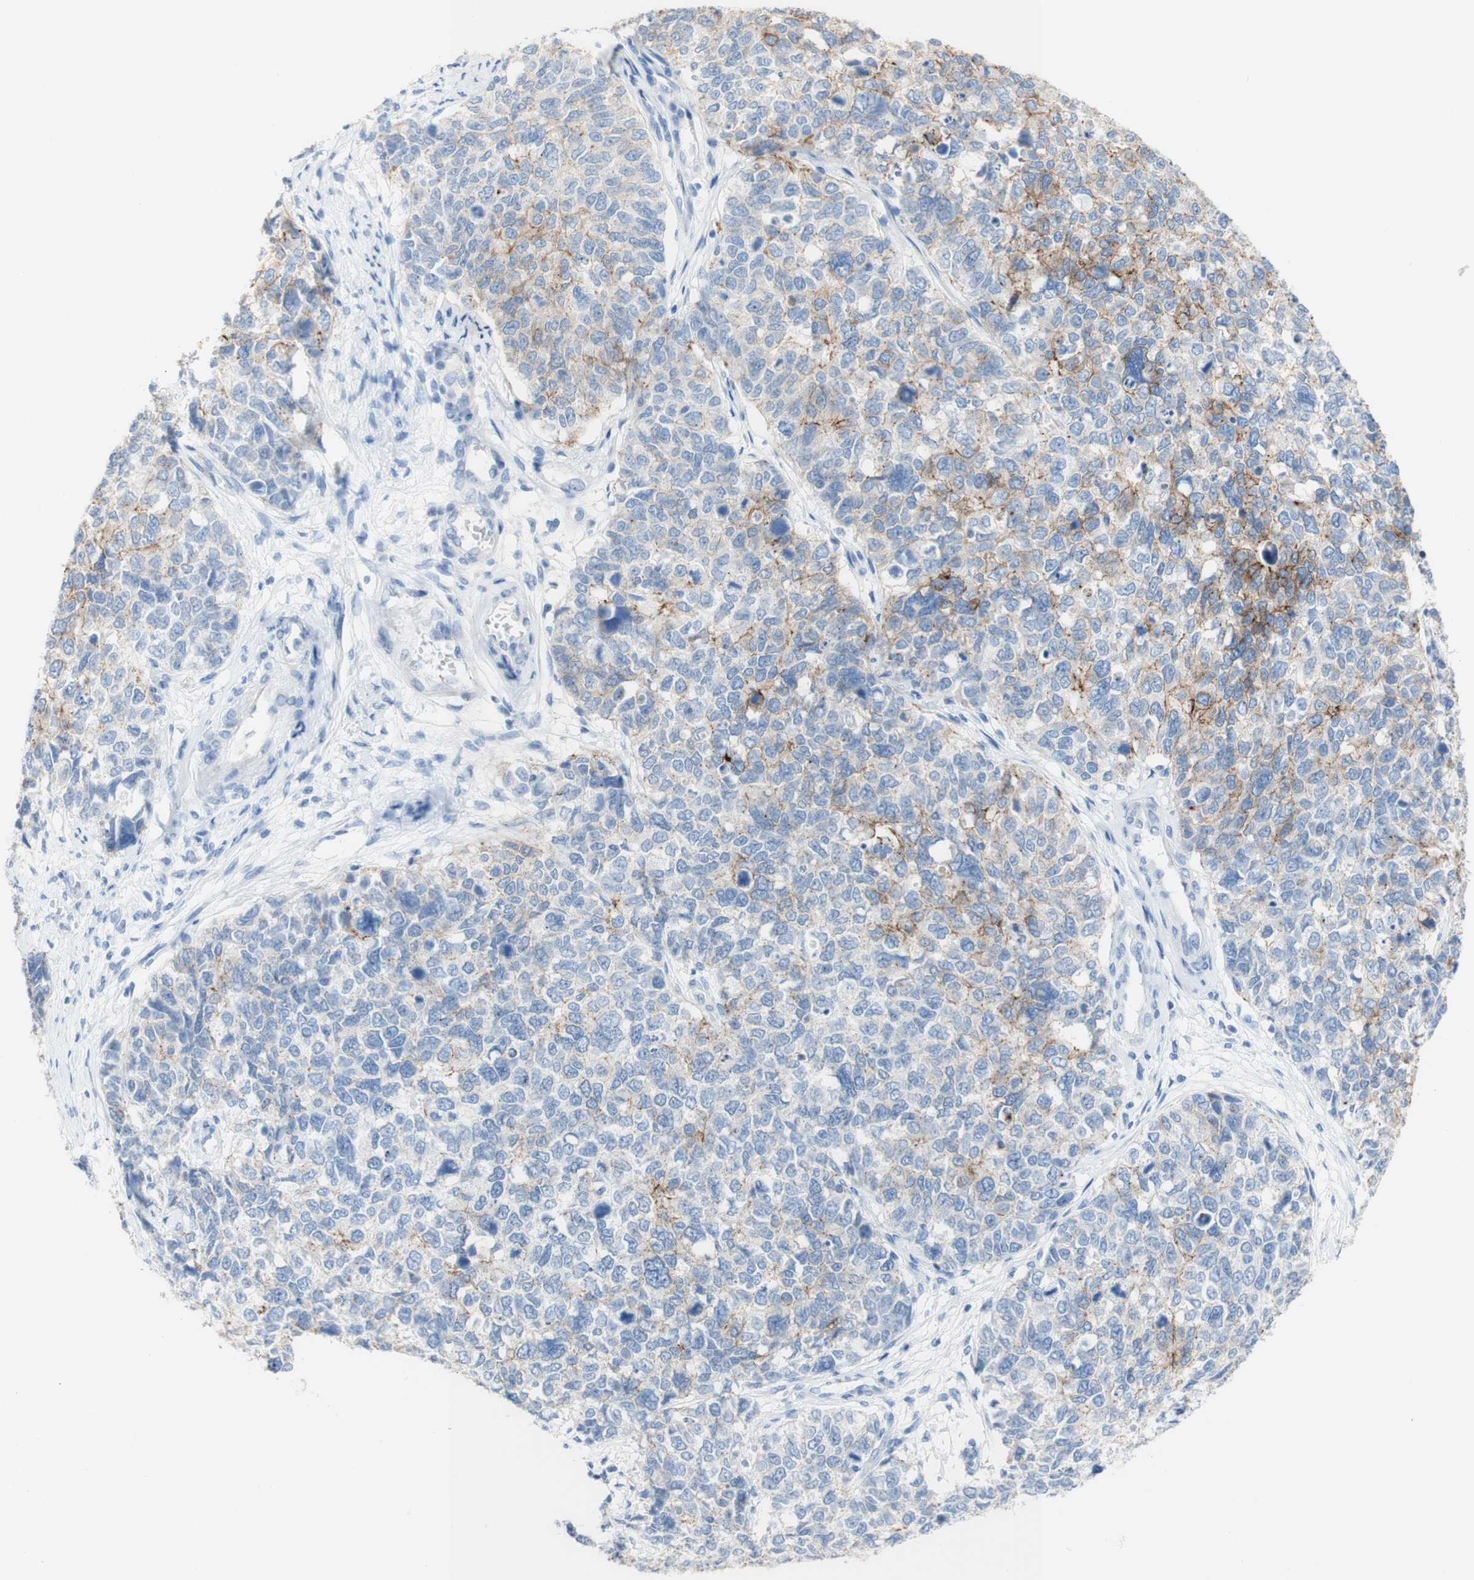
{"staining": {"intensity": "moderate", "quantity": "25%-75%", "location": "cytoplasmic/membranous"}, "tissue": "cervical cancer", "cell_type": "Tumor cells", "image_type": "cancer", "snomed": [{"axis": "morphology", "description": "Squamous cell carcinoma, NOS"}, {"axis": "topography", "description": "Cervix"}], "caption": "Moderate cytoplasmic/membranous expression is appreciated in about 25%-75% of tumor cells in cervical squamous cell carcinoma.", "gene": "DSC2", "patient": {"sex": "female", "age": 63}}